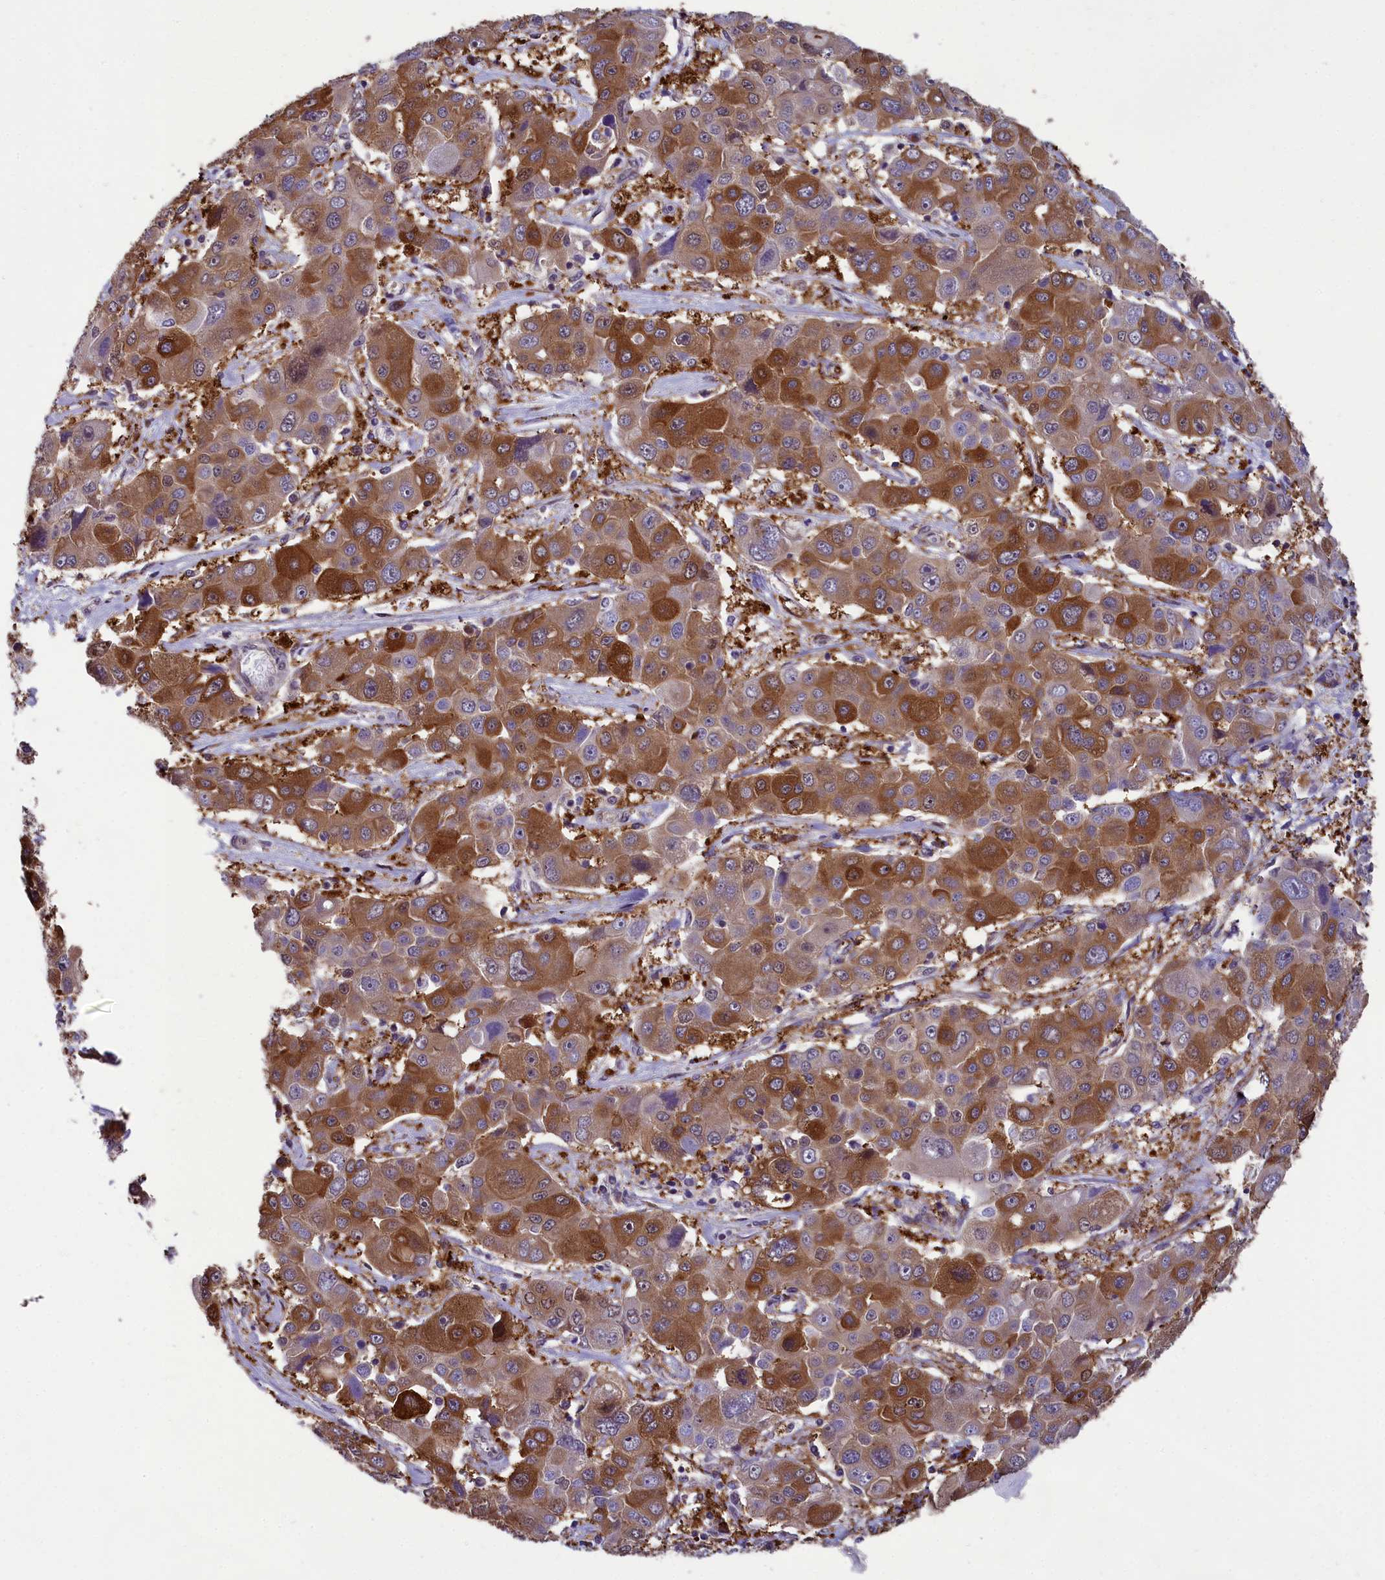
{"staining": {"intensity": "moderate", "quantity": ">75%", "location": "cytoplasmic/membranous"}, "tissue": "liver cancer", "cell_type": "Tumor cells", "image_type": "cancer", "snomed": [{"axis": "morphology", "description": "Cholangiocarcinoma"}, {"axis": "topography", "description": "Liver"}], "caption": "Human liver cholangiocarcinoma stained with a brown dye reveals moderate cytoplasmic/membranous positive positivity in approximately >75% of tumor cells.", "gene": "ABCC8", "patient": {"sex": "male", "age": 67}}